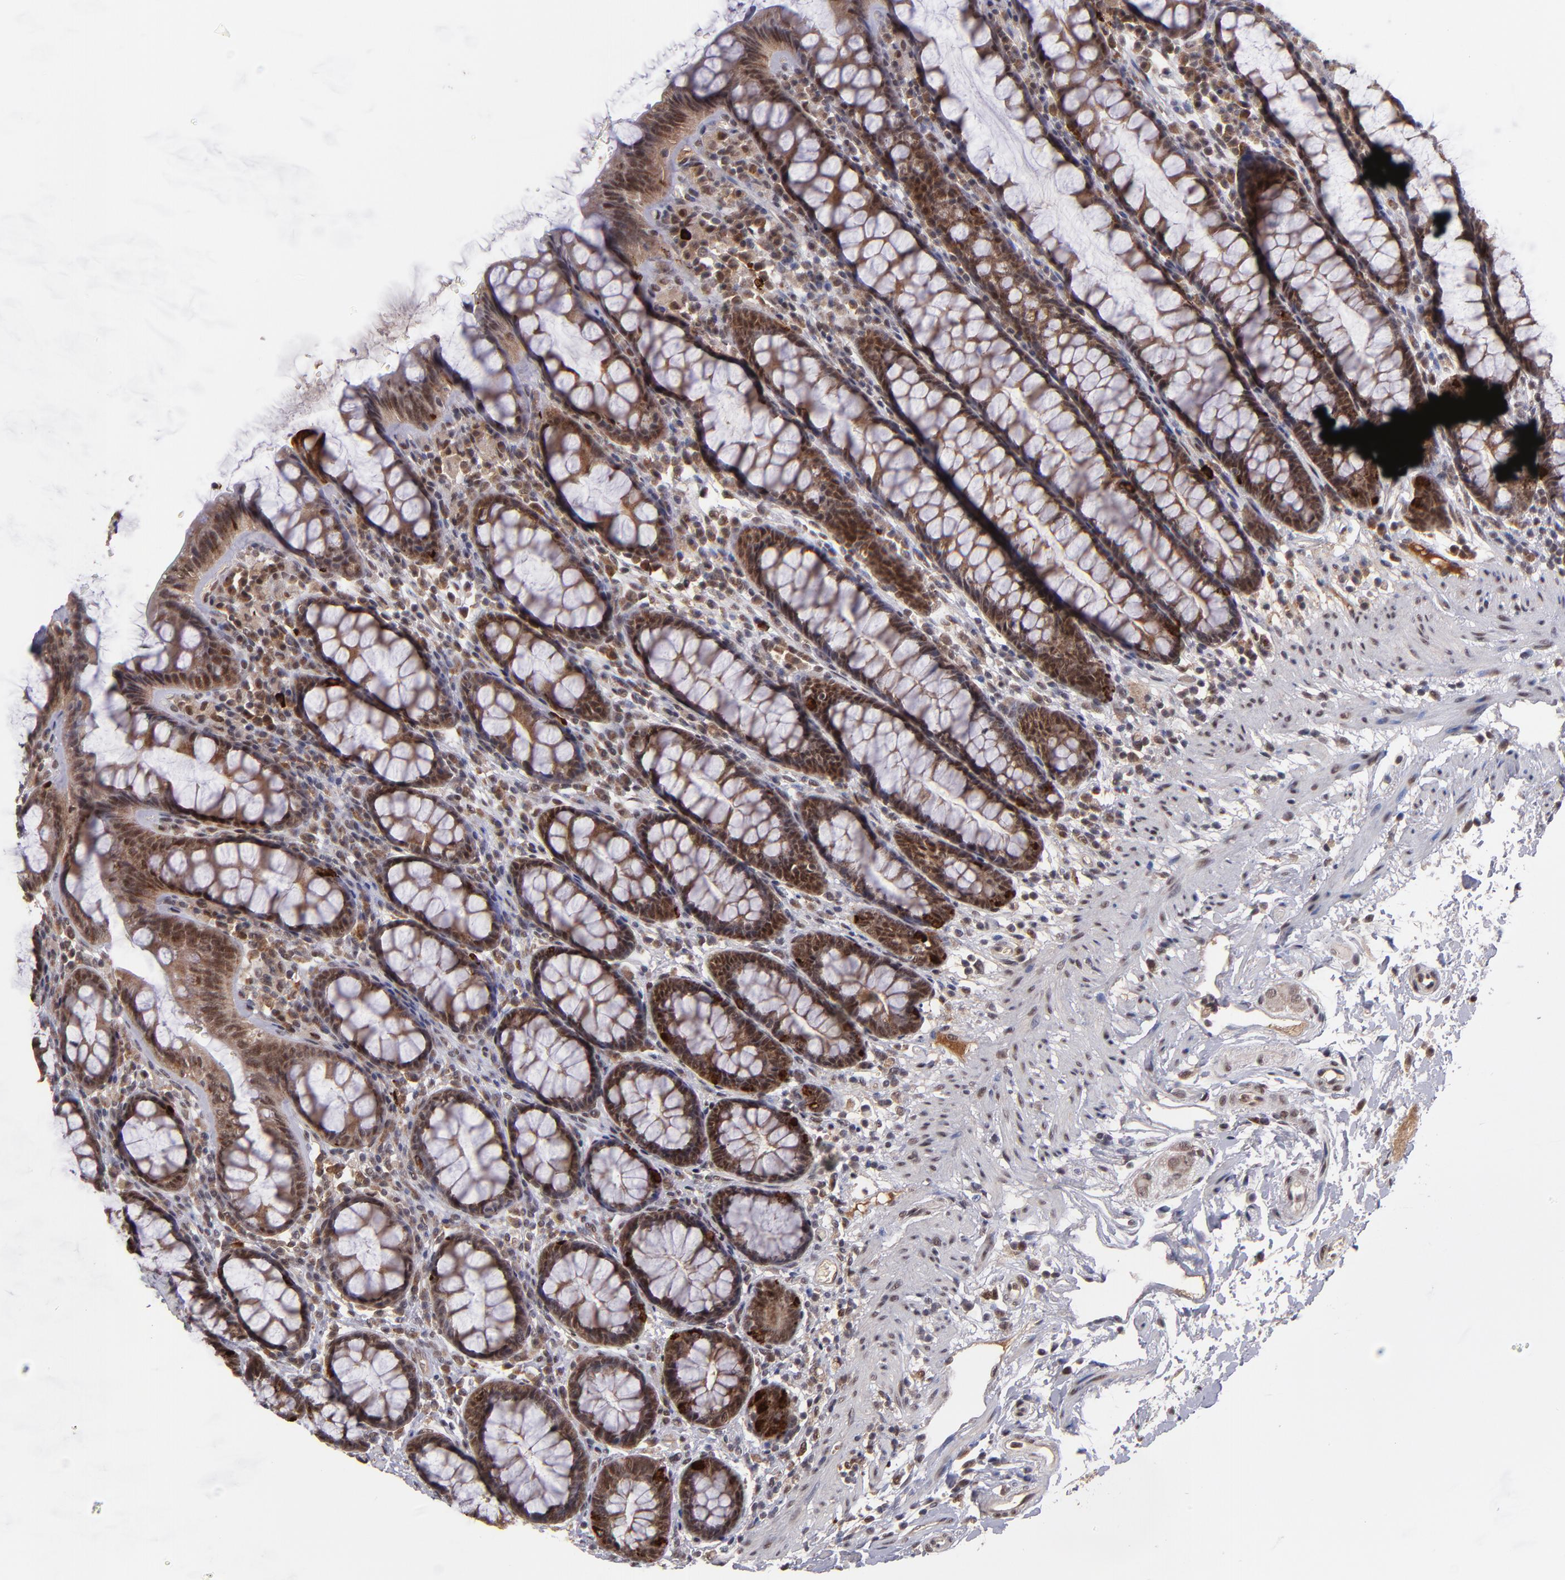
{"staining": {"intensity": "strong", "quantity": ">75%", "location": "cytoplasmic/membranous,nuclear"}, "tissue": "rectum", "cell_type": "Glandular cells", "image_type": "normal", "snomed": [{"axis": "morphology", "description": "Normal tissue, NOS"}, {"axis": "topography", "description": "Rectum"}], "caption": "About >75% of glandular cells in benign human rectum demonstrate strong cytoplasmic/membranous,nuclear protein staining as visualized by brown immunohistochemical staining.", "gene": "EP300", "patient": {"sex": "male", "age": 92}}